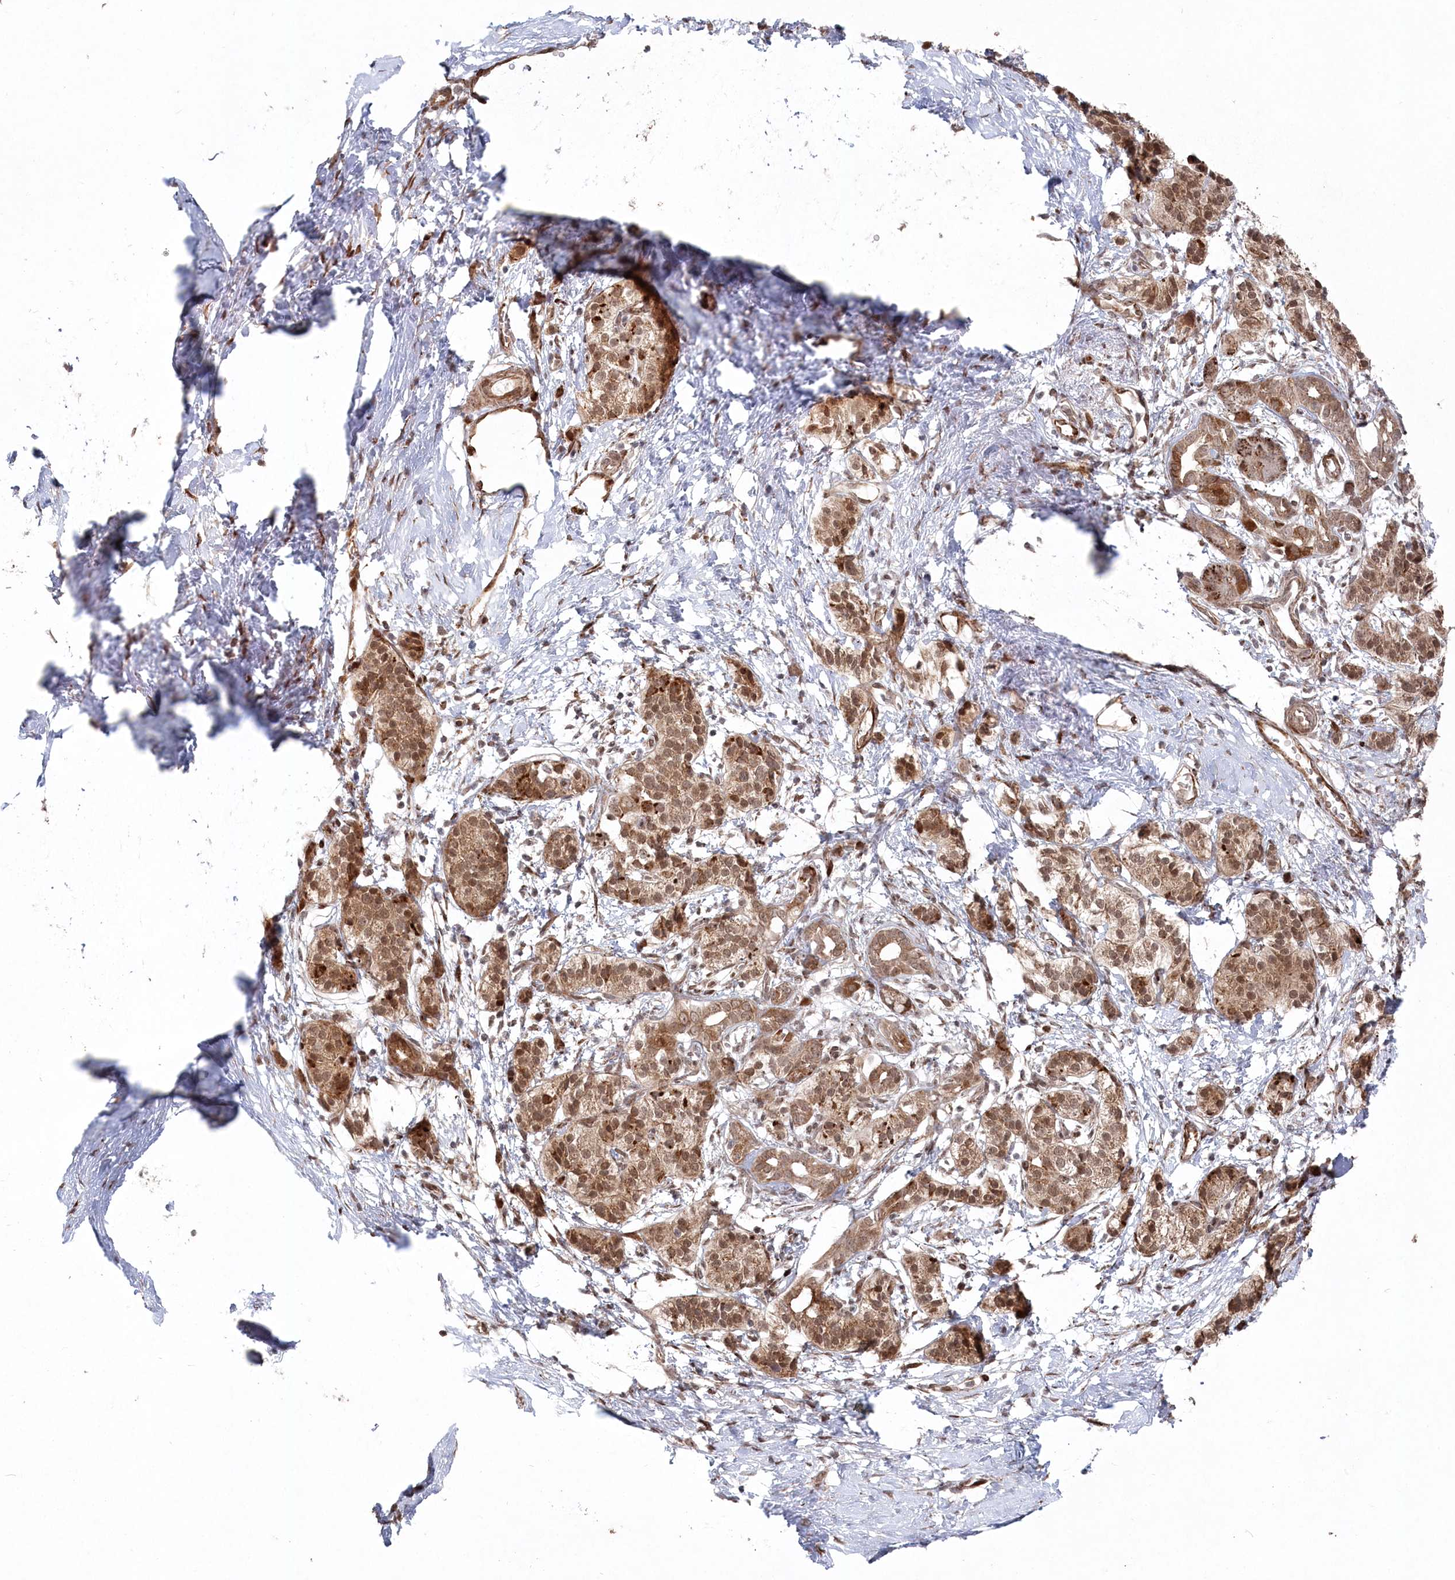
{"staining": {"intensity": "moderate", "quantity": ">75%", "location": "cytoplasmic/membranous,nuclear"}, "tissue": "pancreatic cancer", "cell_type": "Tumor cells", "image_type": "cancer", "snomed": [{"axis": "morphology", "description": "Adenocarcinoma, NOS"}, {"axis": "topography", "description": "Pancreas"}], "caption": "Pancreatic cancer (adenocarcinoma) tissue shows moderate cytoplasmic/membranous and nuclear positivity in approximately >75% of tumor cells, visualized by immunohistochemistry. (IHC, brightfield microscopy, high magnification).", "gene": "POLR3A", "patient": {"sex": "male", "age": 50}}